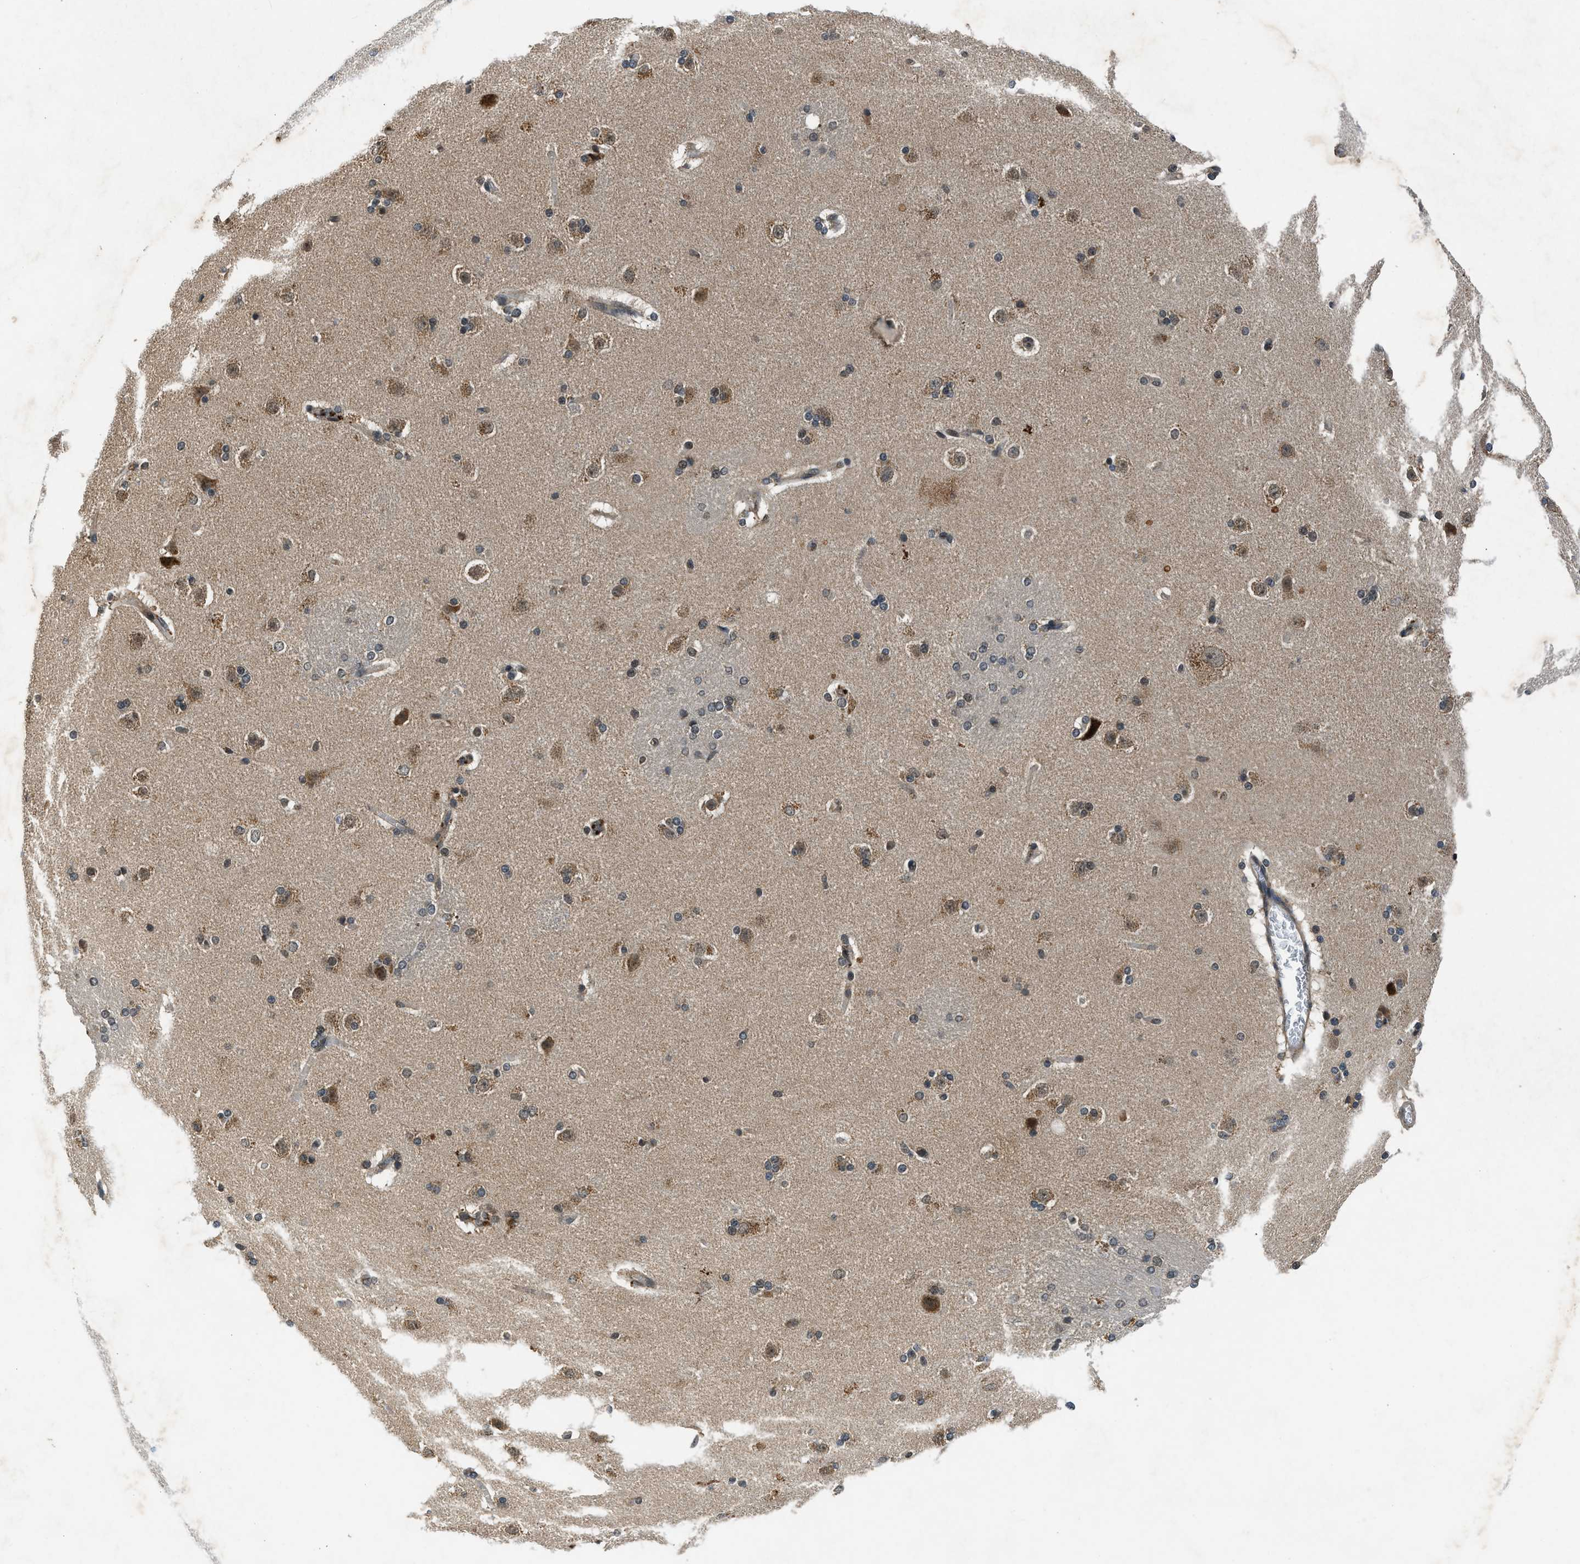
{"staining": {"intensity": "moderate", "quantity": "<25%", "location": "cytoplasmic/membranous"}, "tissue": "caudate", "cell_type": "Glial cells", "image_type": "normal", "snomed": [{"axis": "morphology", "description": "Normal tissue, NOS"}, {"axis": "topography", "description": "Lateral ventricle wall"}], "caption": "A photomicrograph of human caudate stained for a protein shows moderate cytoplasmic/membranous brown staining in glial cells.", "gene": "RPS6KB1", "patient": {"sex": "female", "age": 19}}